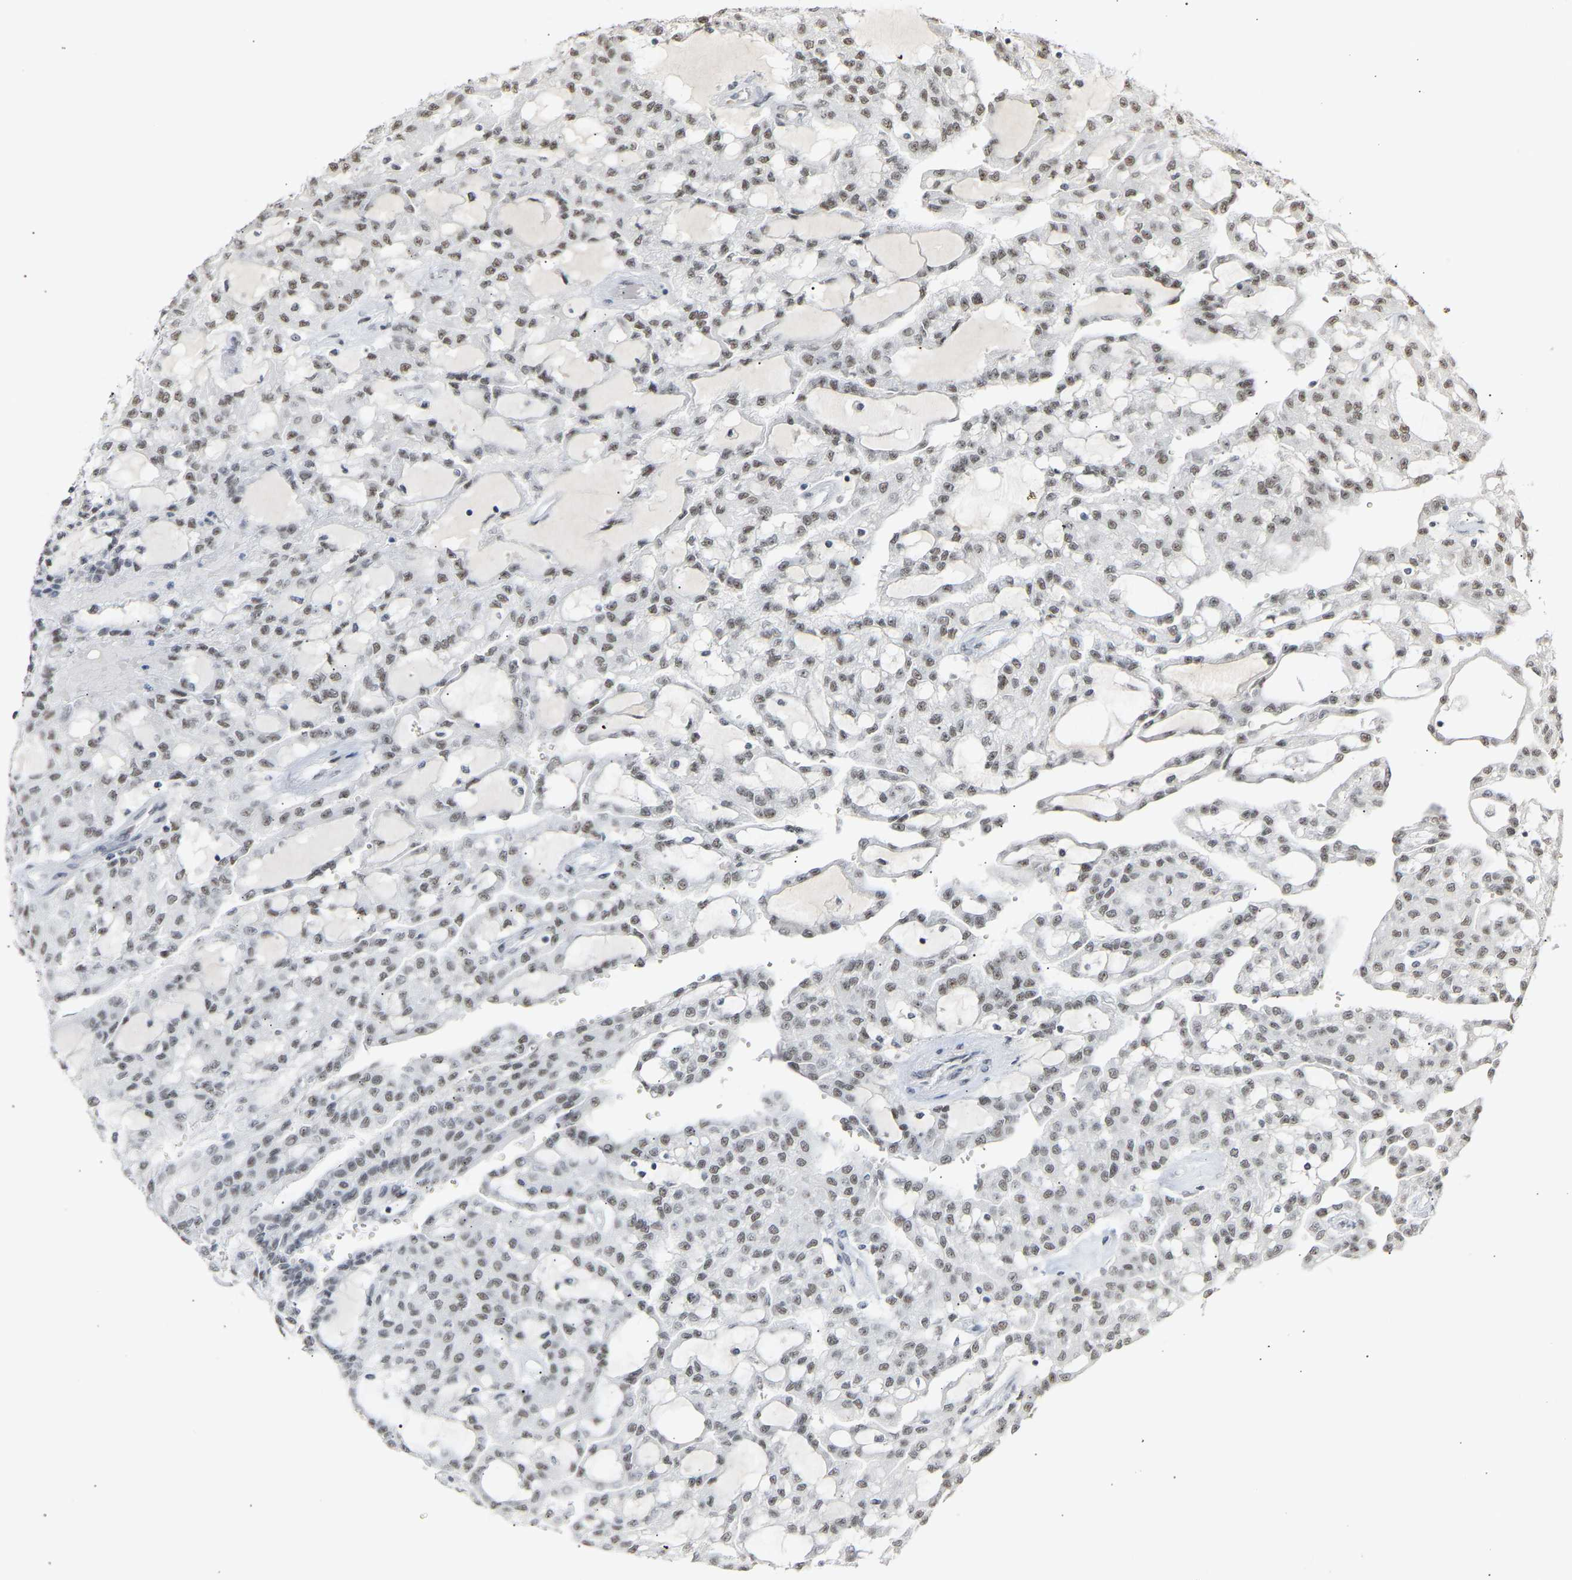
{"staining": {"intensity": "weak", "quantity": "<25%", "location": "nuclear"}, "tissue": "renal cancer", "cell_type": "Tumor cells", "image_type": "cancer", "snomed": [{"axis": "morphology", "description": "Adenocarcinoma, NOS"}, {"axis": "topography", "description": "Kidney"}], "caption": "This histopathology image is of adenocarcinoma (renal) stained with IHC to label a protein in brown with the nuclei are counter-stained blue. There is no staining in tumor cells.", "gene": "NELFB", "patient": {"sex": "male", "age": 63}}